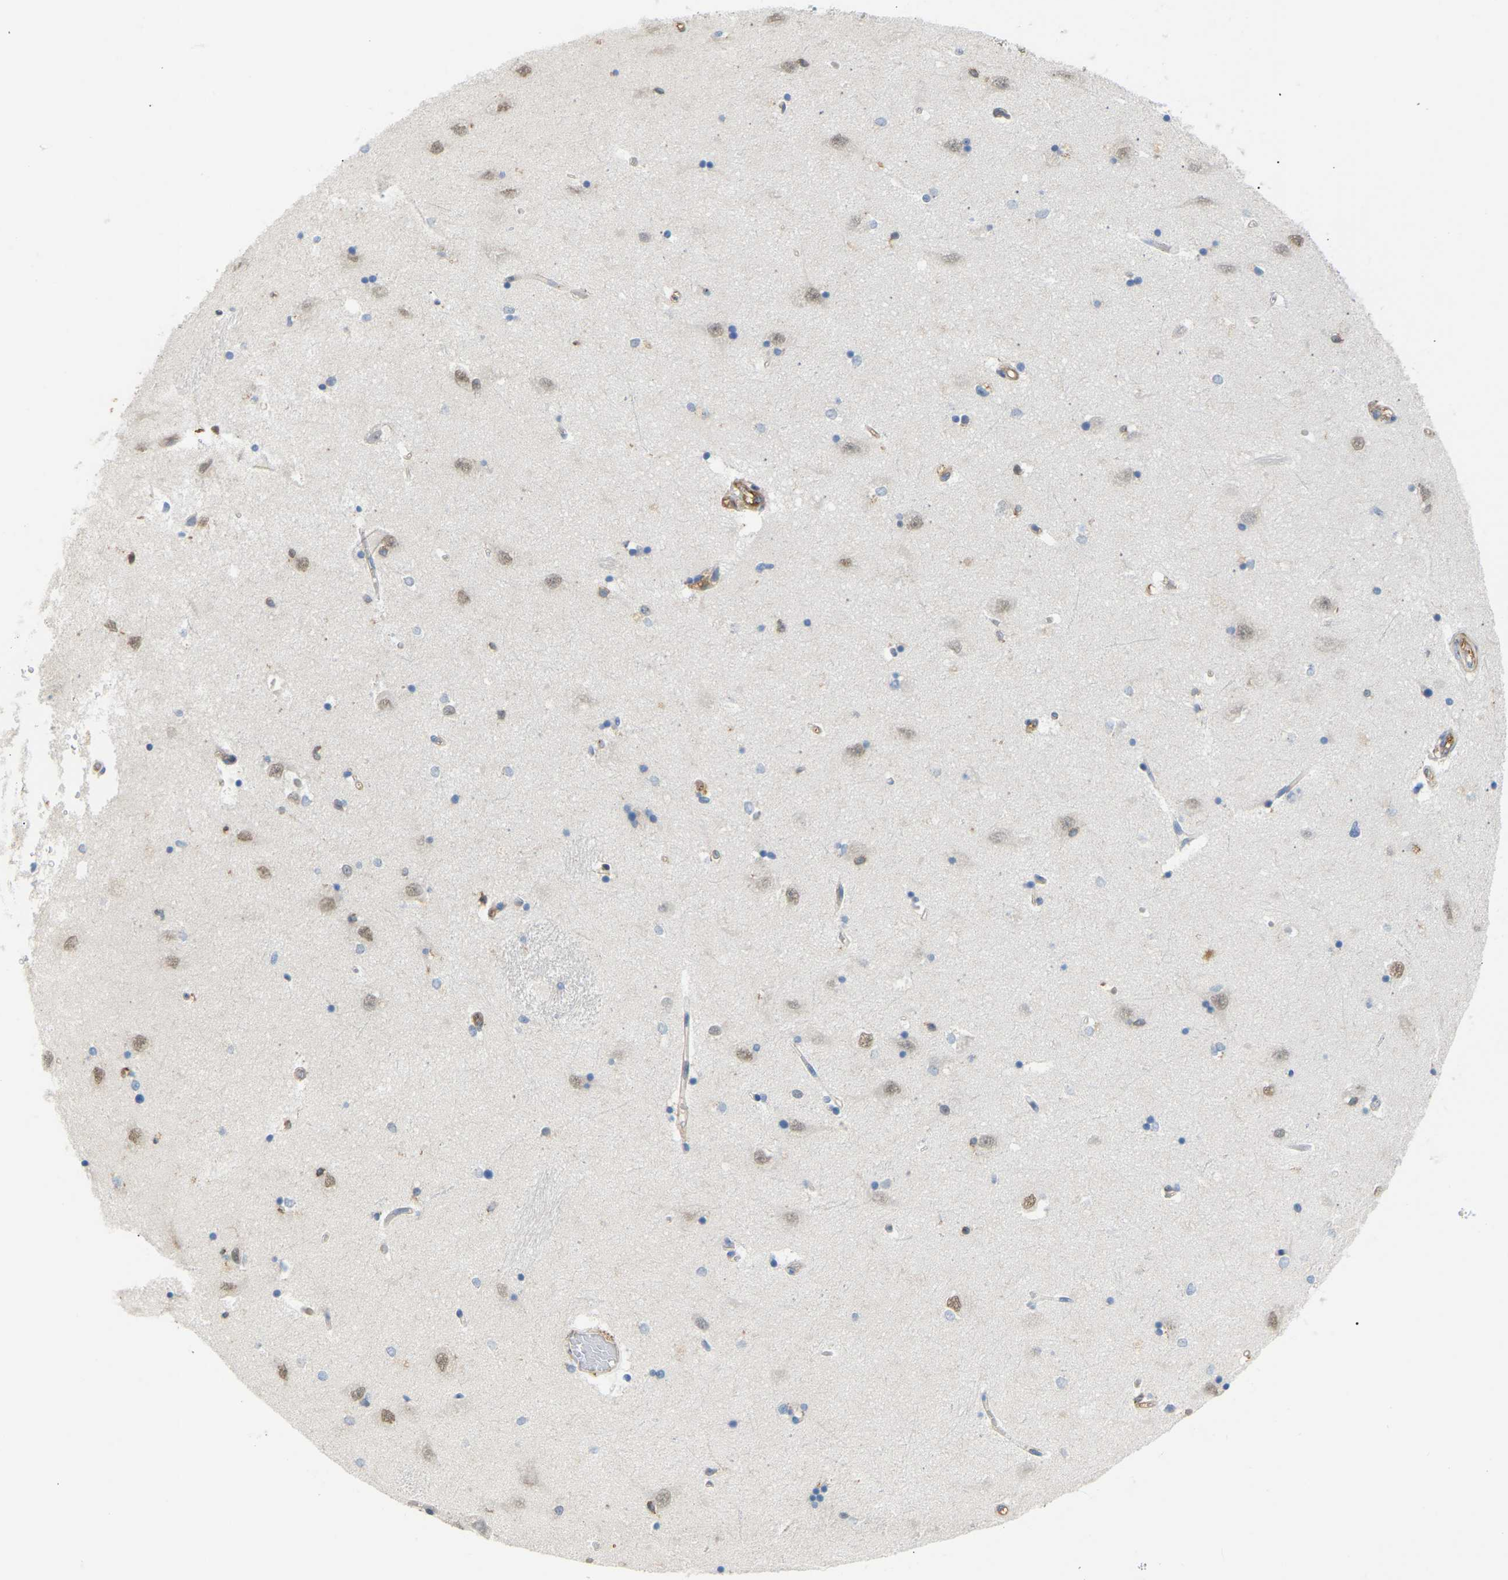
{"staining": {"intensity": "negative", "quantity": "none", "location": "none"}, "tissue": "hippocampus", "cell_type": "Glial cells", "image_type": "normal", "snomed": [{"axis": "morphology", "description": "Normal tissue, NOS"}, {"axis": "topography", "description": "Hippocampus"}], "caption": "The micrograph shows no significant expression in glial cells of hippocampus.", "gene": "PLCG2", "patient": {"sex": "male", "age": 45}}